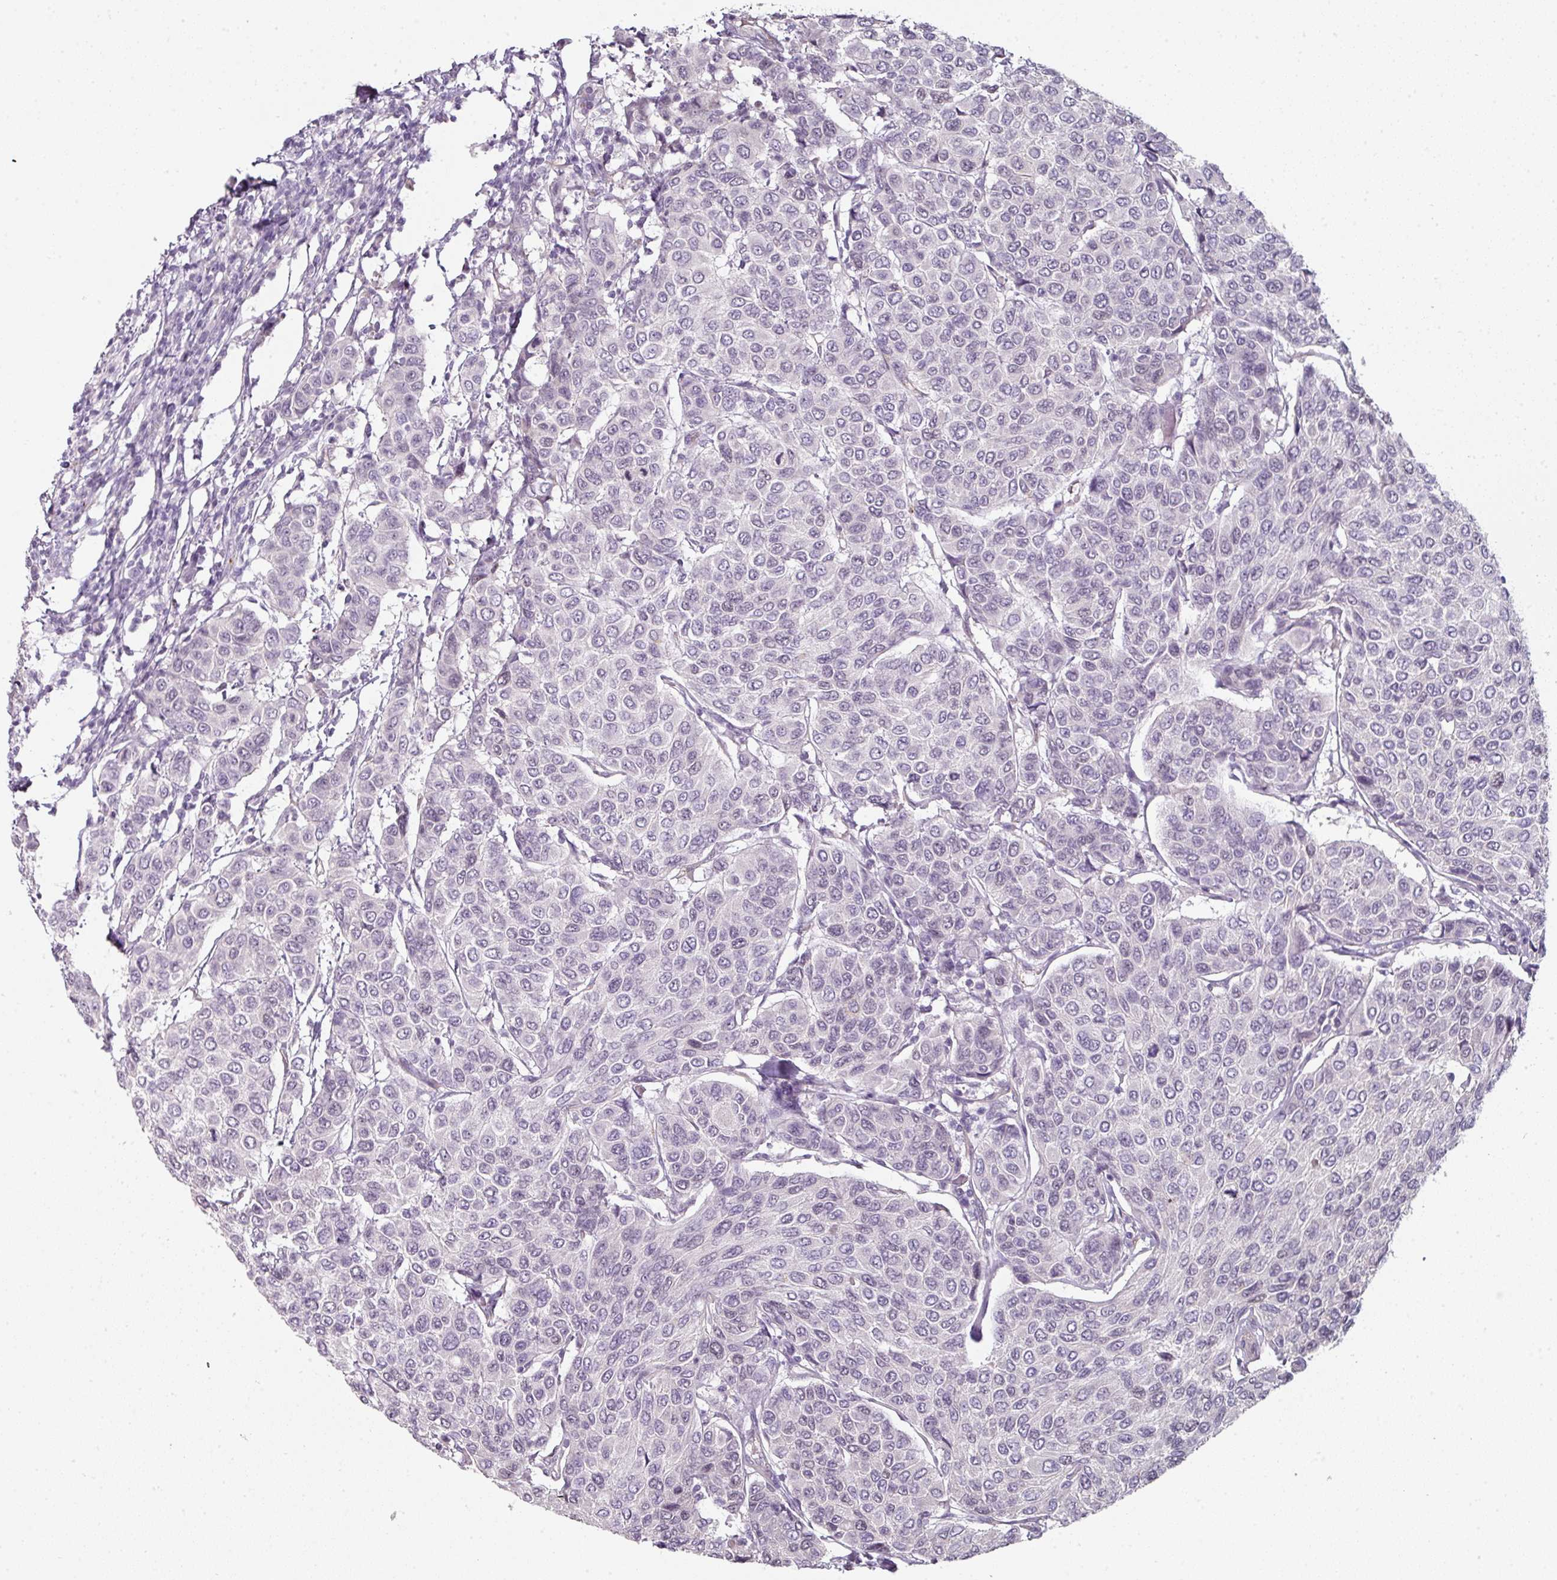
{"staining": {"intensity": "negative", "quantity": "none", "location": "none"}, "tissue": "breast cancer", "cell_type": "Tumor cells", "image_type": "cancer", "snomed": [{"axis": "morphology", "description": "Duct carcinoma"}, {"axis": "topography", "description": "Breast"}], "caption": "Immunohistochemistry photomicrograph of breast infiltrating ductal carcinoma stained for a protein (brown), which shows no staining in tumor cells.", "gene": "C19orf33", "patient": {"sex": "female", "age": 55}}